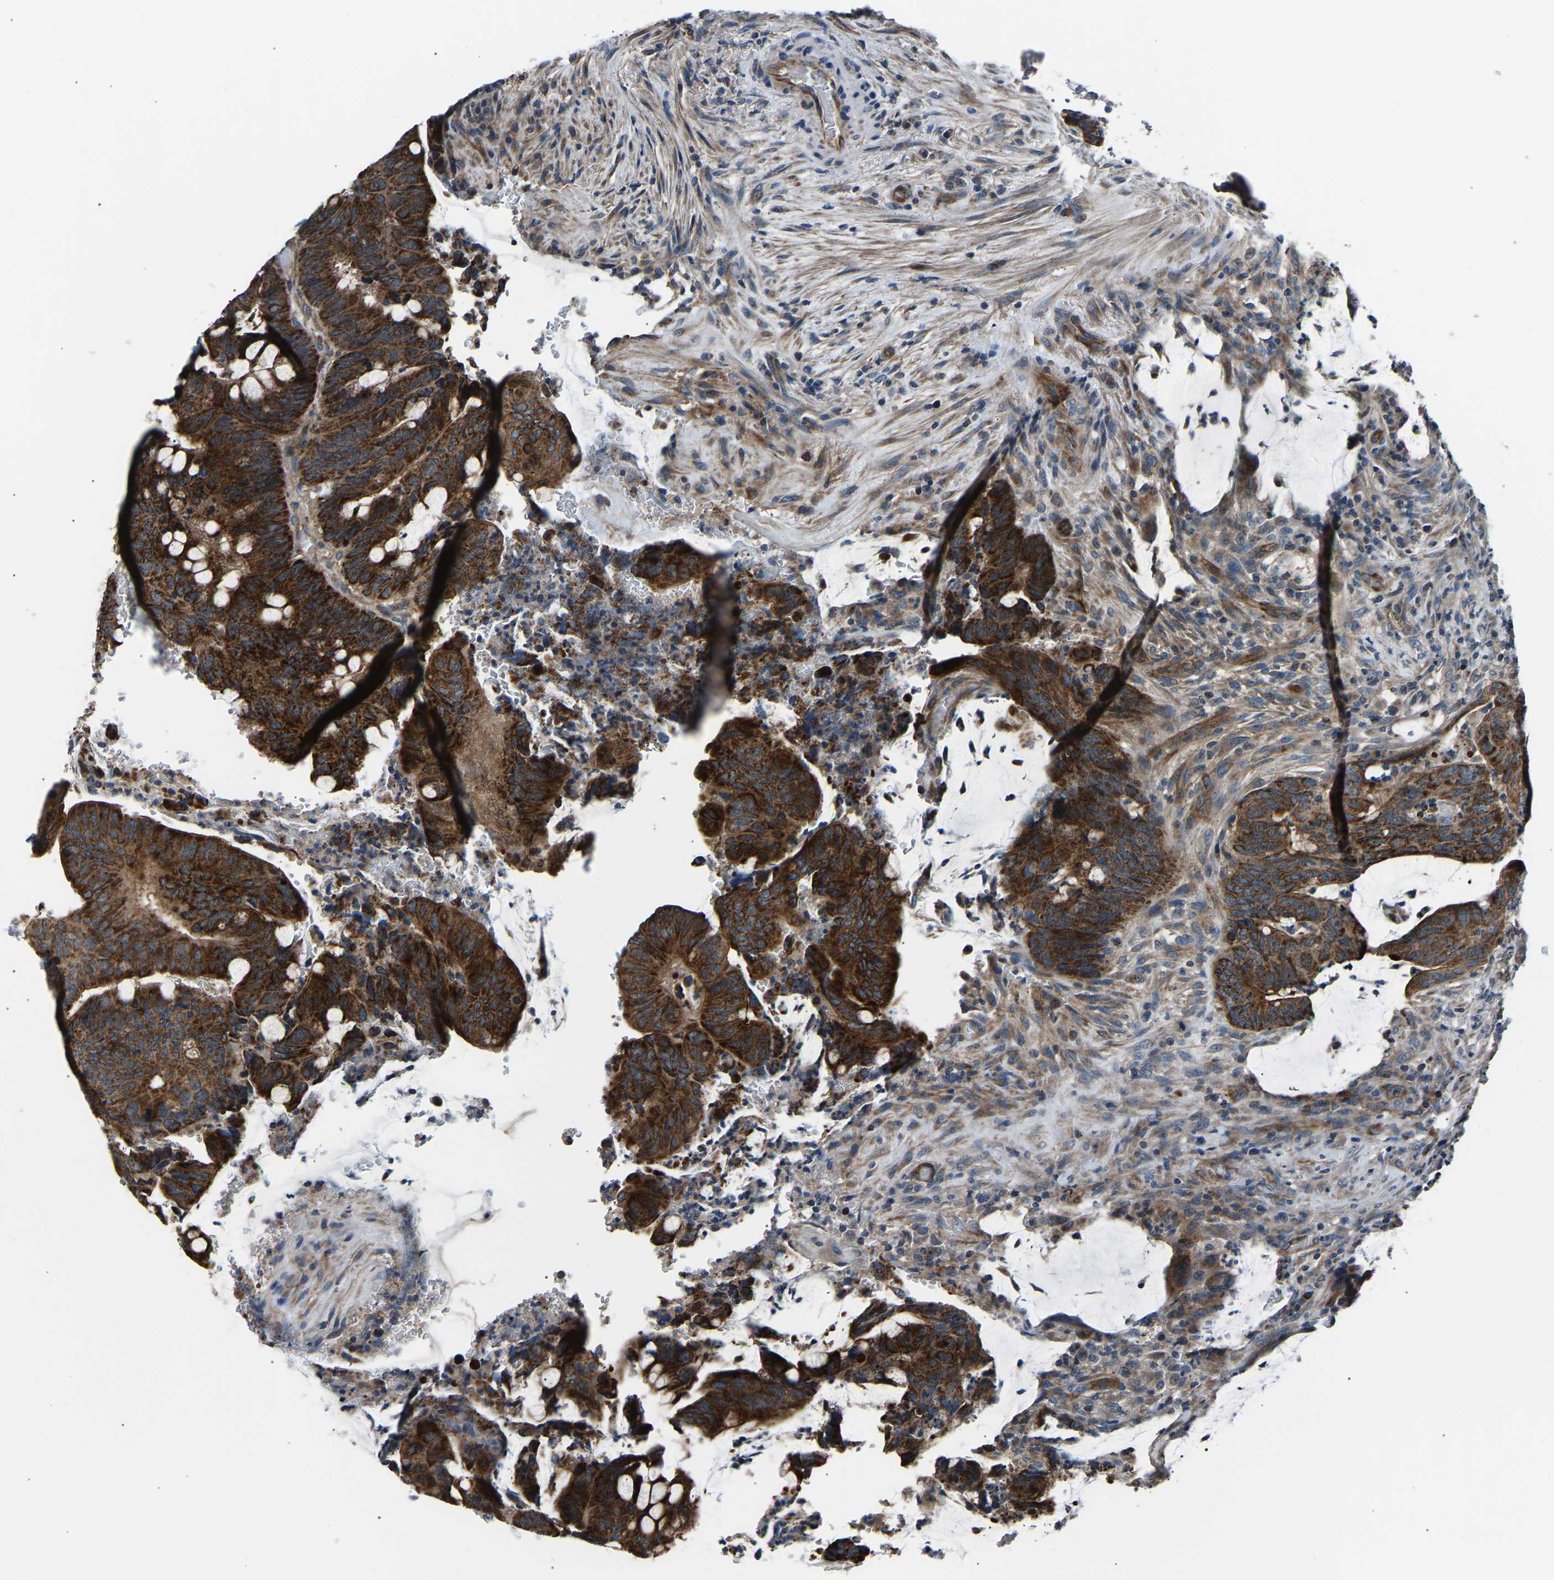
{"staining": {"intensity": "strong", "quantity": ">75%", "location": "cytoplasmic/membranous"}, "tissue": "colorectal cancer", "cell_type": "Tumor cells", "image_type": "cancer", "snomed": [{"axis": "morphology", "description": "Normal tissue, NOS"}, {"axis": "morphology", "description": "Adenocarcinoma, NOS"}, {"axis": "topography", "description": "Rectum"}, {"axis": "topography", "description": "Peripheral nerve tissue"}], "caption": "Tumor cells display strong cytoplasmic/membranous positivity in about >75% of cells in colorectal adenocarcinoma.", "gene": "GGCT", "patient": {"sex": "male", "age": 92}}